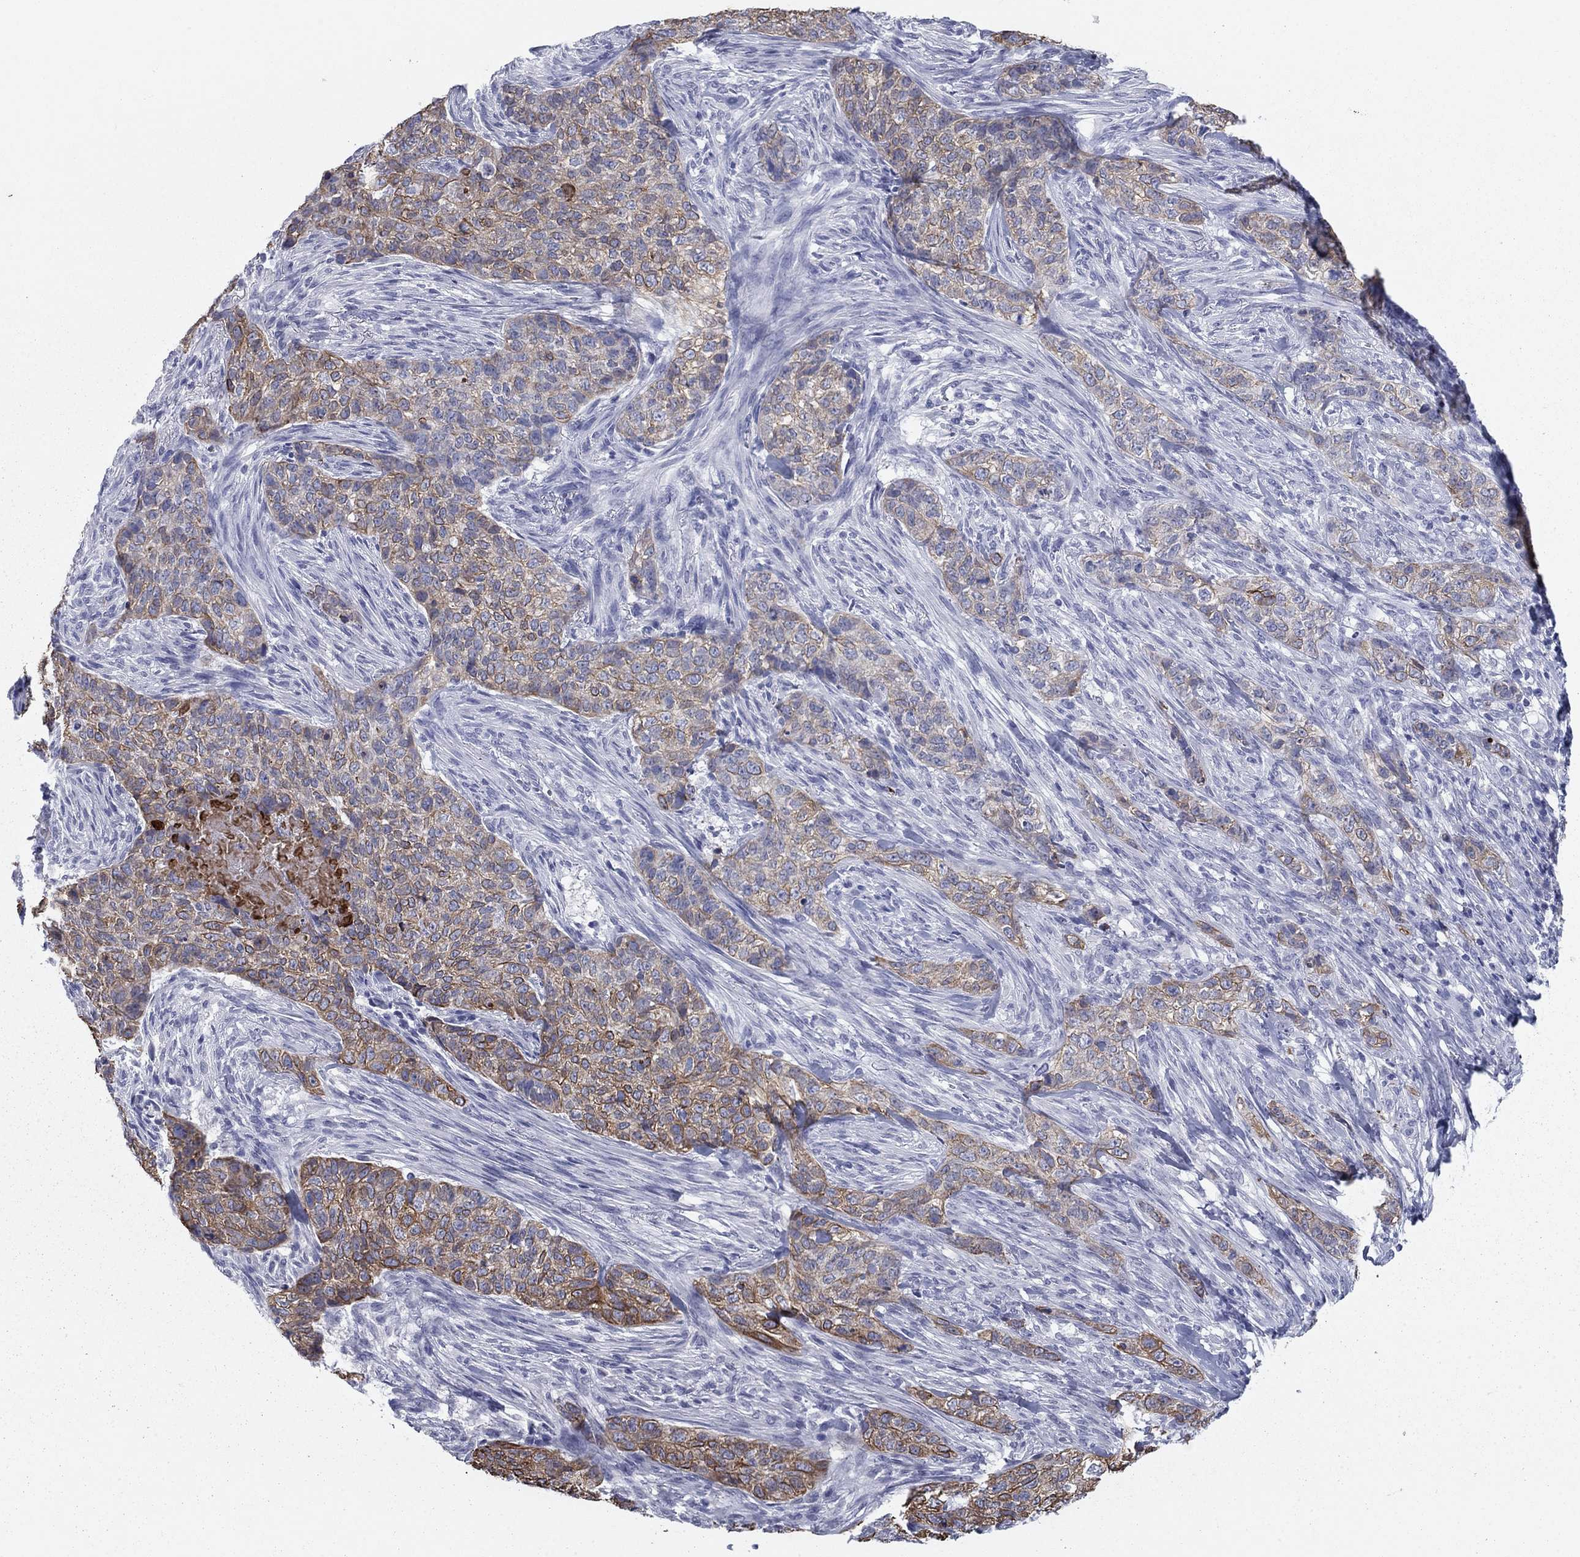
{"staining": {"intensity": "moderate", "quantity": "25%-75%", "location": "cytoplasmic/membranous"}, "tissue": "skin cancer", "cell_type": "Tumor cells", "image_type": "cancer", "snomed": [{"axis": "morphology", "description": "Basal cell carcinoma"}, {"axis": "topography", "description": "Skin"}], "caption": "IHC of human skin cancer (basal cell carcinoma) displays medium levels of moderate cytoplasmic/membranous staining in about 25%-75% of tumor cells.", "gene": "KRT75", "patient": {"sex": "female", "age": 69}}